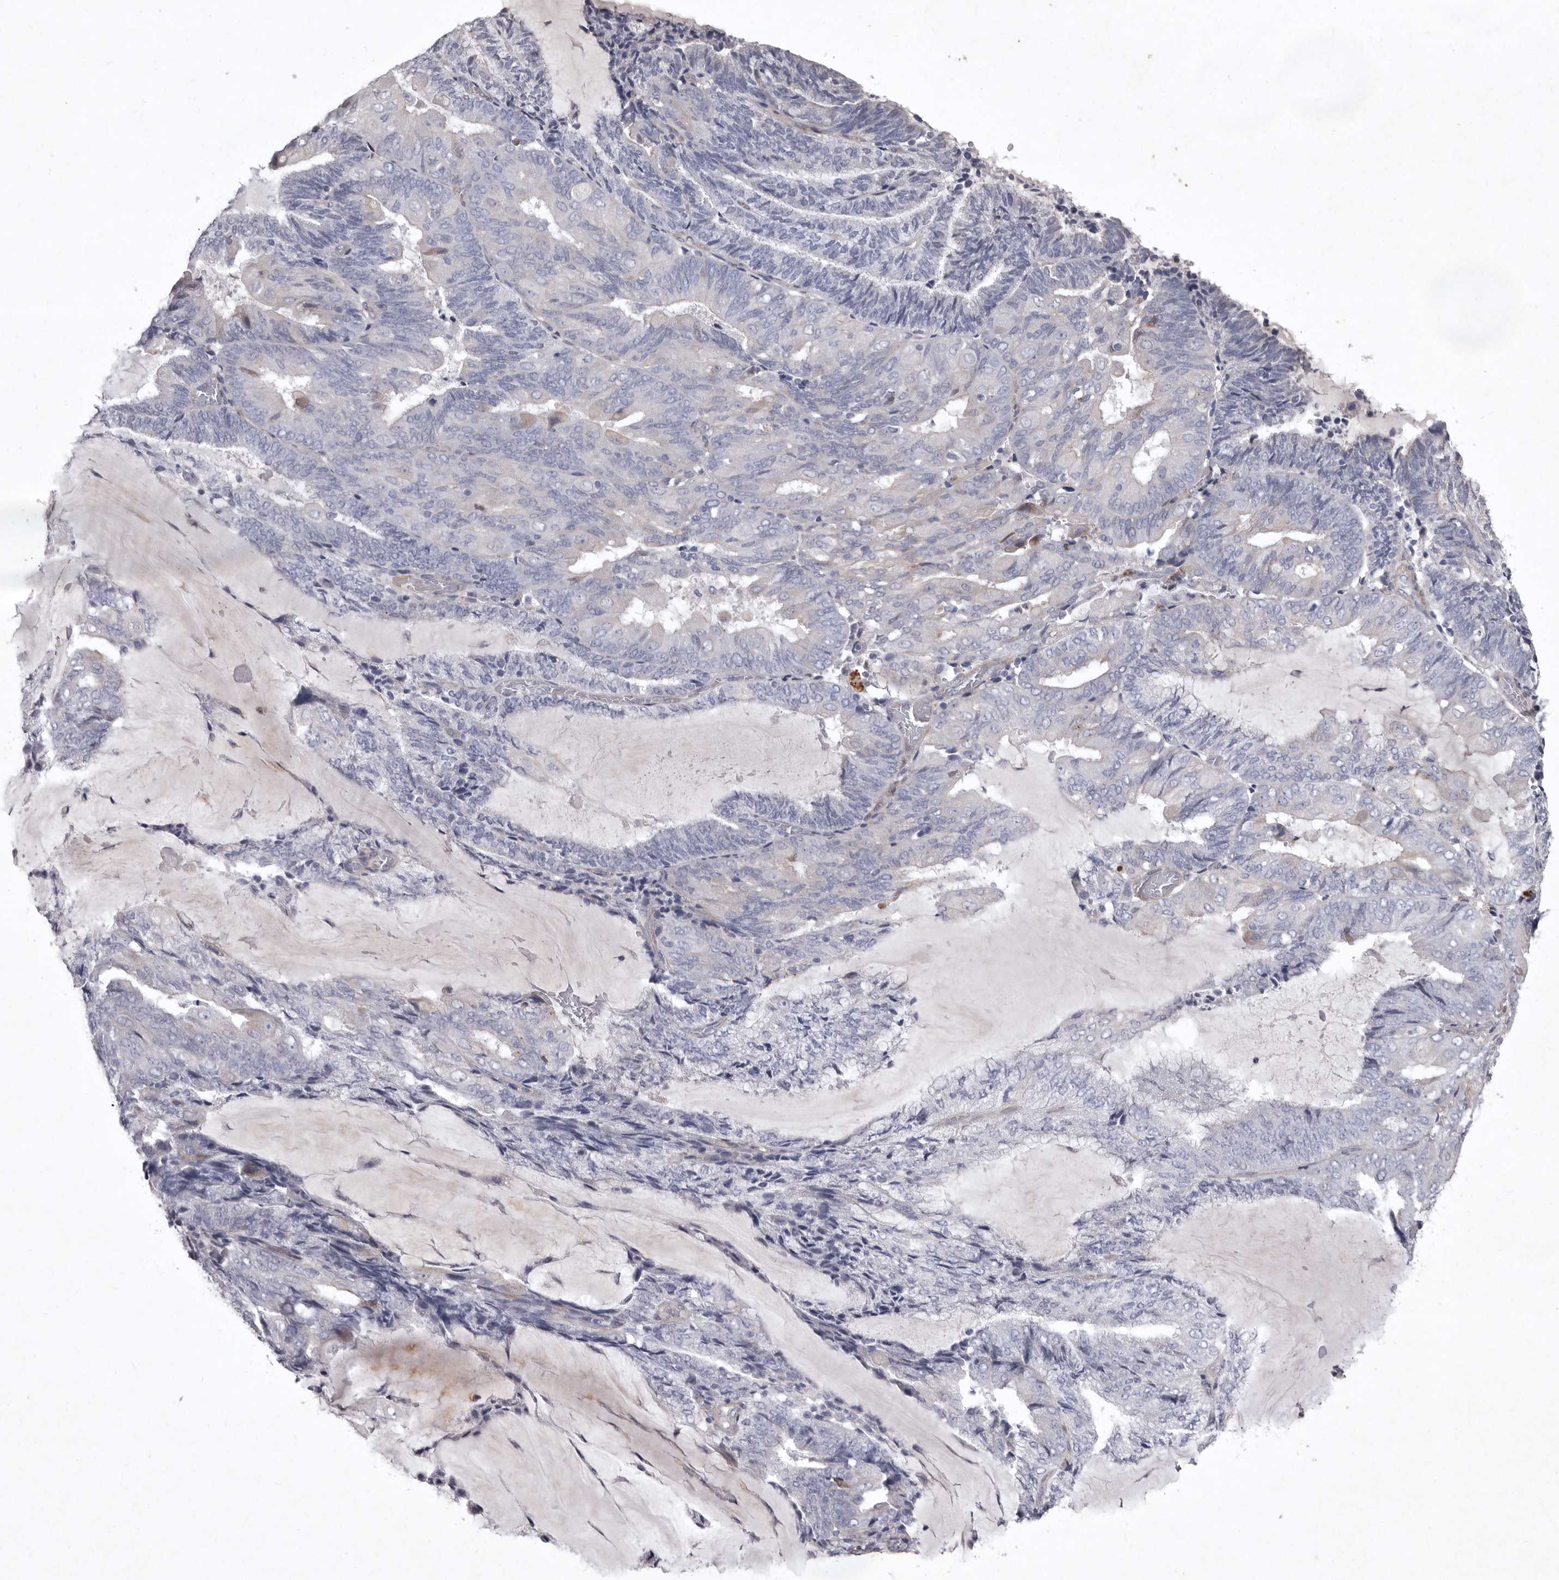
{"staining": {"intensity": "negative", "quantity": "none", "location": "none"}, "tissue": "endometrial cancer", "cell_type": "Tumor cells", "image_type": "cancer", "snomed": [{"axis": "morphology", "description": "Adenocarcinoma, NOS"}, {"axis": "topography", "description": "Endometrium"}], "caption": "A photomicrograph of adenocarcinoma (endometrial) stained for a protein exhibits no brown staining in tumor cells.", "gene": "NKAIN4", "patient": {"sex": "female", "age": 81}}